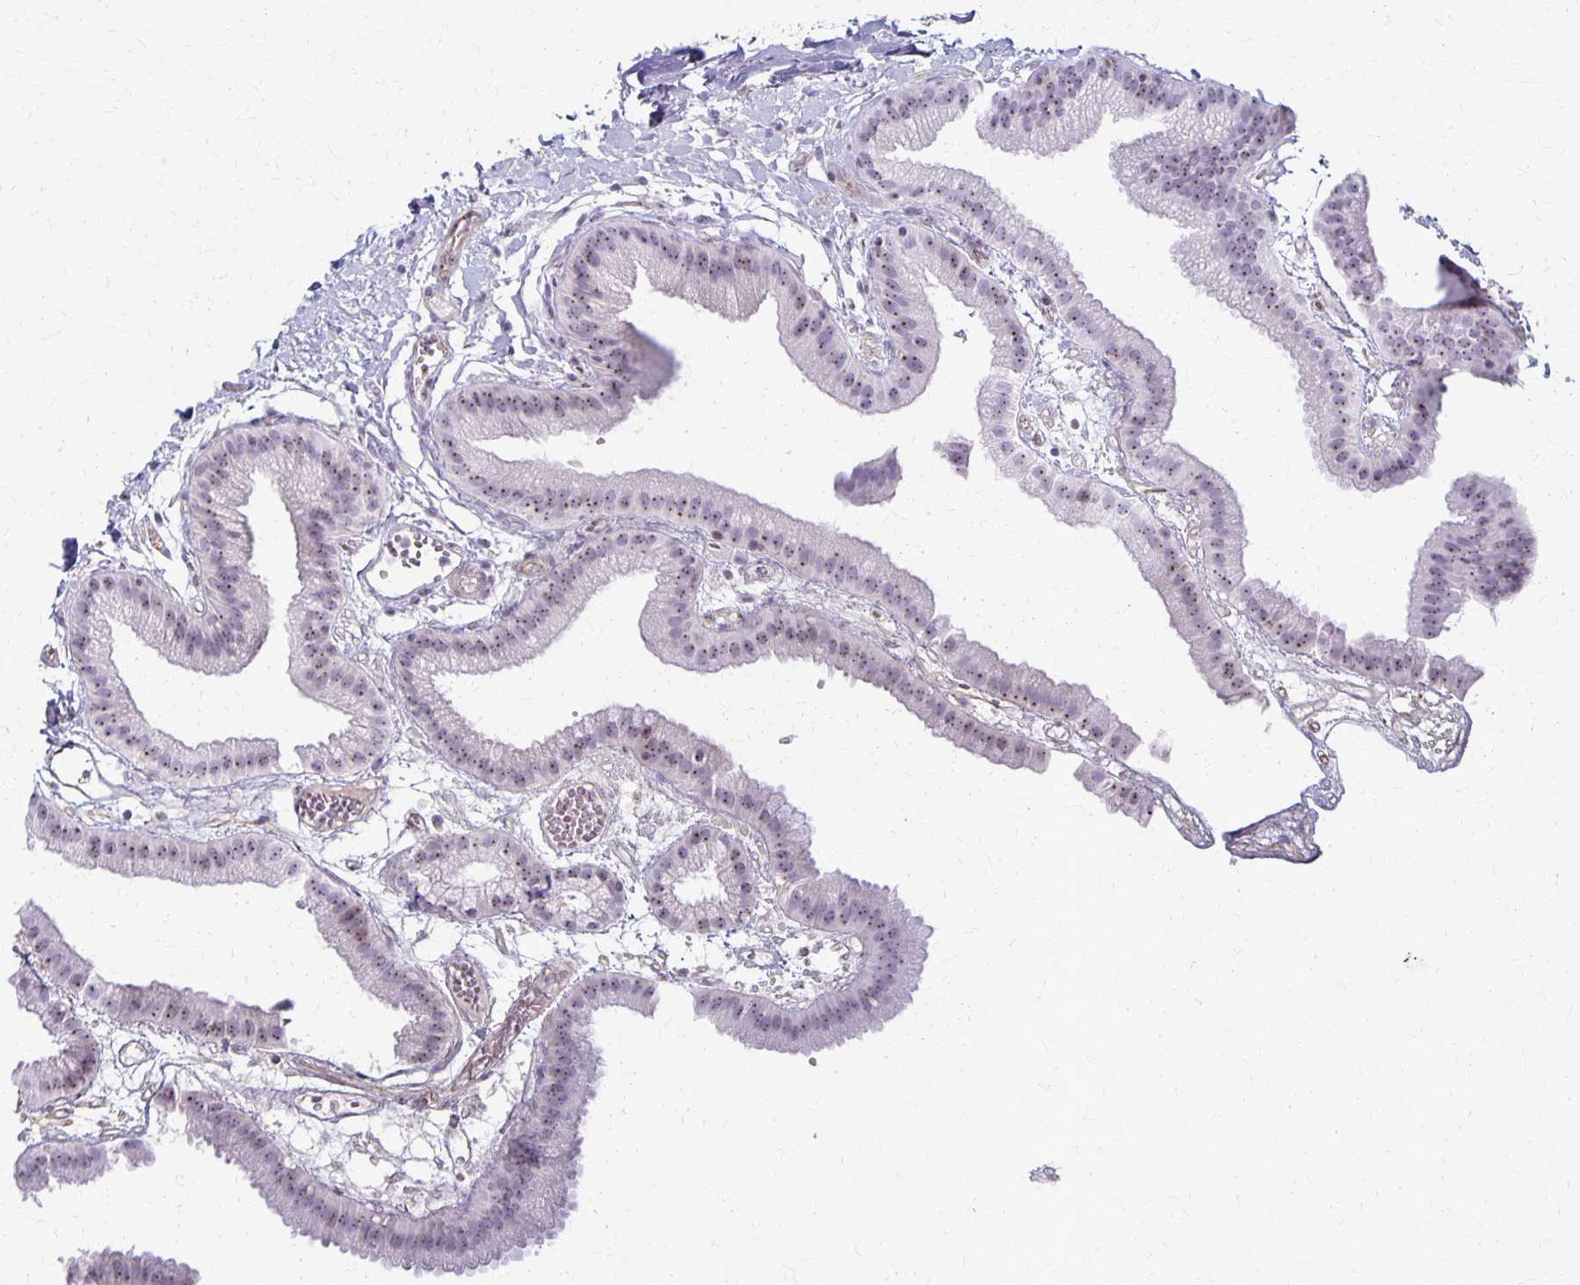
{"staining": {"intensity": "weak", "quantity": "<25%", "location": "nuclear"}, "tissue": "gallbladder", "cell_type": "Glandular cells", "image_type": "normal", "snomed": [{"axis": "morphology", "description": "Normal tissue, NOS"}, {"axis": "topography", "description": "Gallbladder"}], "caption": "DAB immunohistochemical staining of unremarkable gallbladder shows no significant expression in glandular cells. (DAB (3,3'-diaminobenzidine) IHC, high magnification).", "gene": "DLK2", "patient": {"sex": "female", "age": 63}}